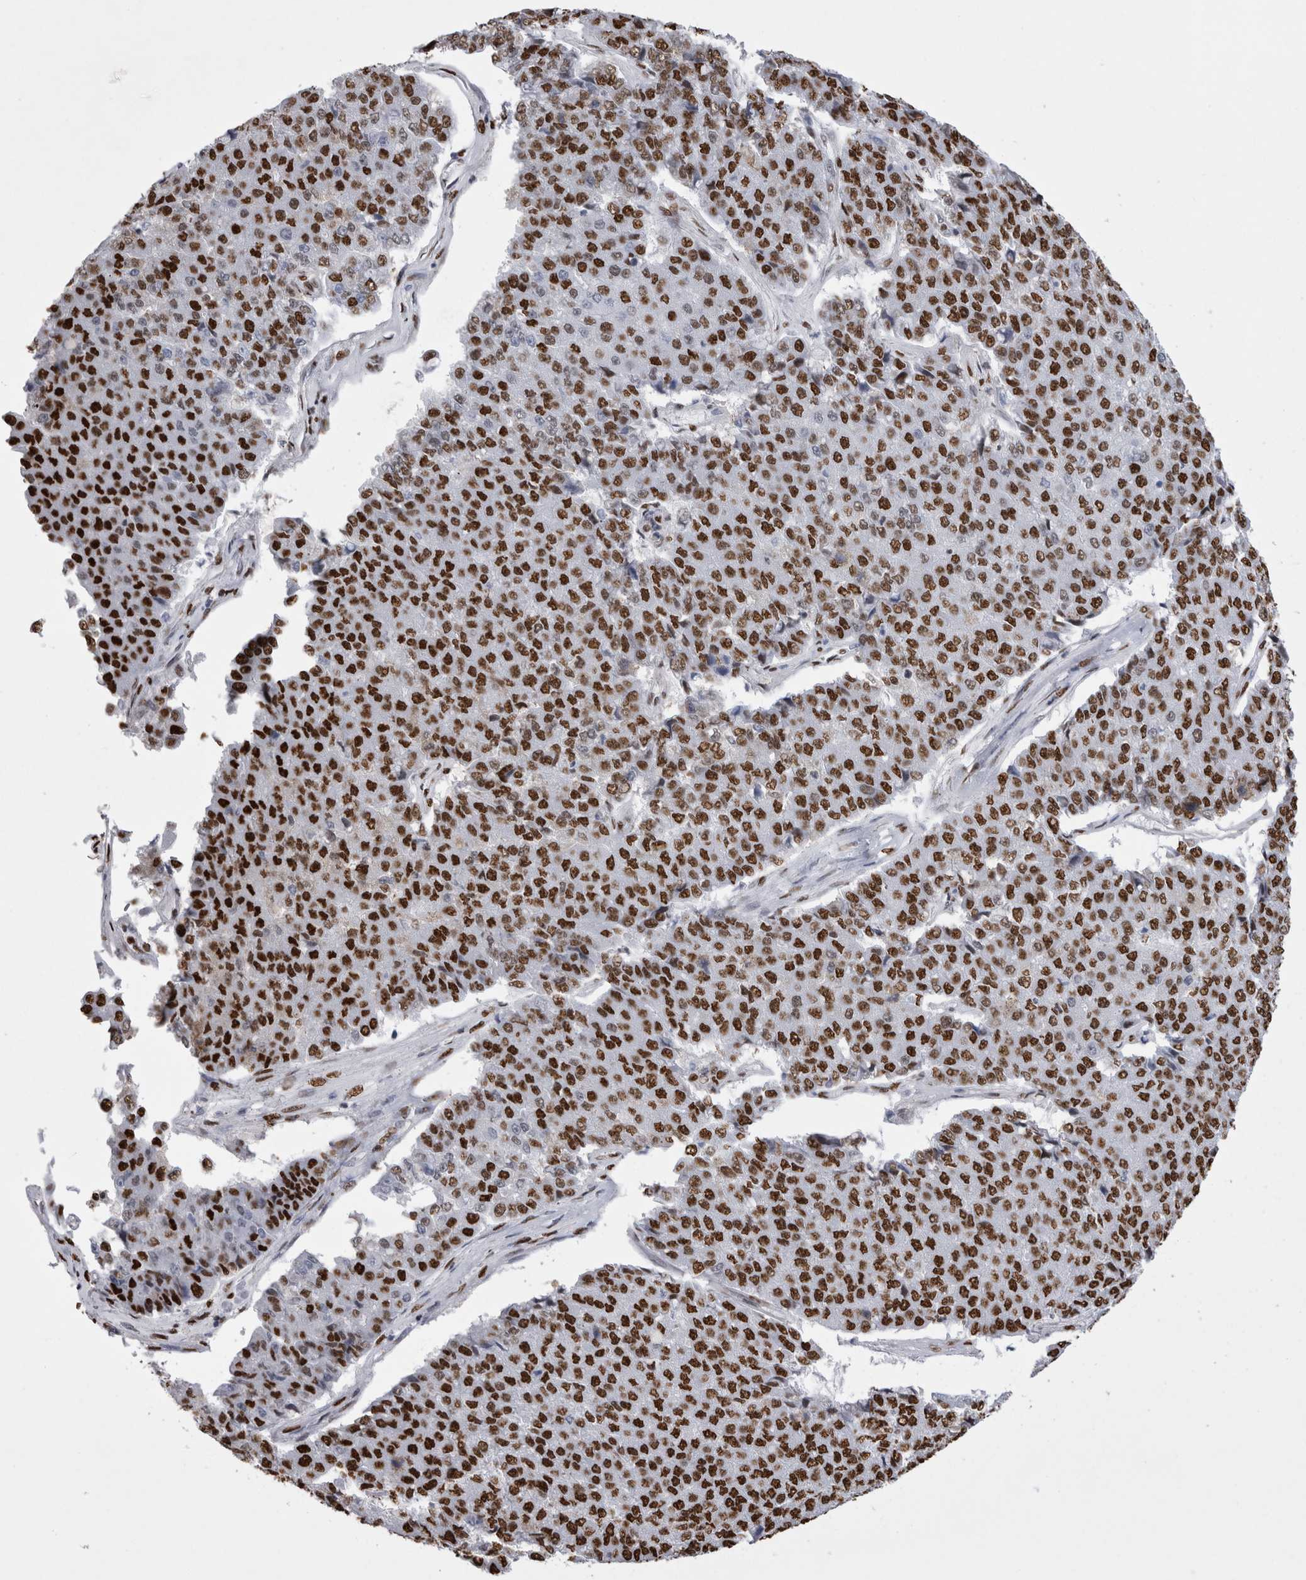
{"staining": {"intensity": "strong", "quantity": ">75%", "location": "nuclear"}, "tissue": "pancreatic cancer", "cell_type": "Tumor cells", "image_type": "cancer", "snomed": [{"axis": "morphology", "description": "Adenocarcinoma, NOS"}, {"axis": "topography", "description": "Pancreas"}], "caption": "Tumor cells display high levels of strong nuclear staining in about >75% of cells in pancreatic cancer.", "gene": "ALPK3", "patient": {"sex": "male", "age": 50}}